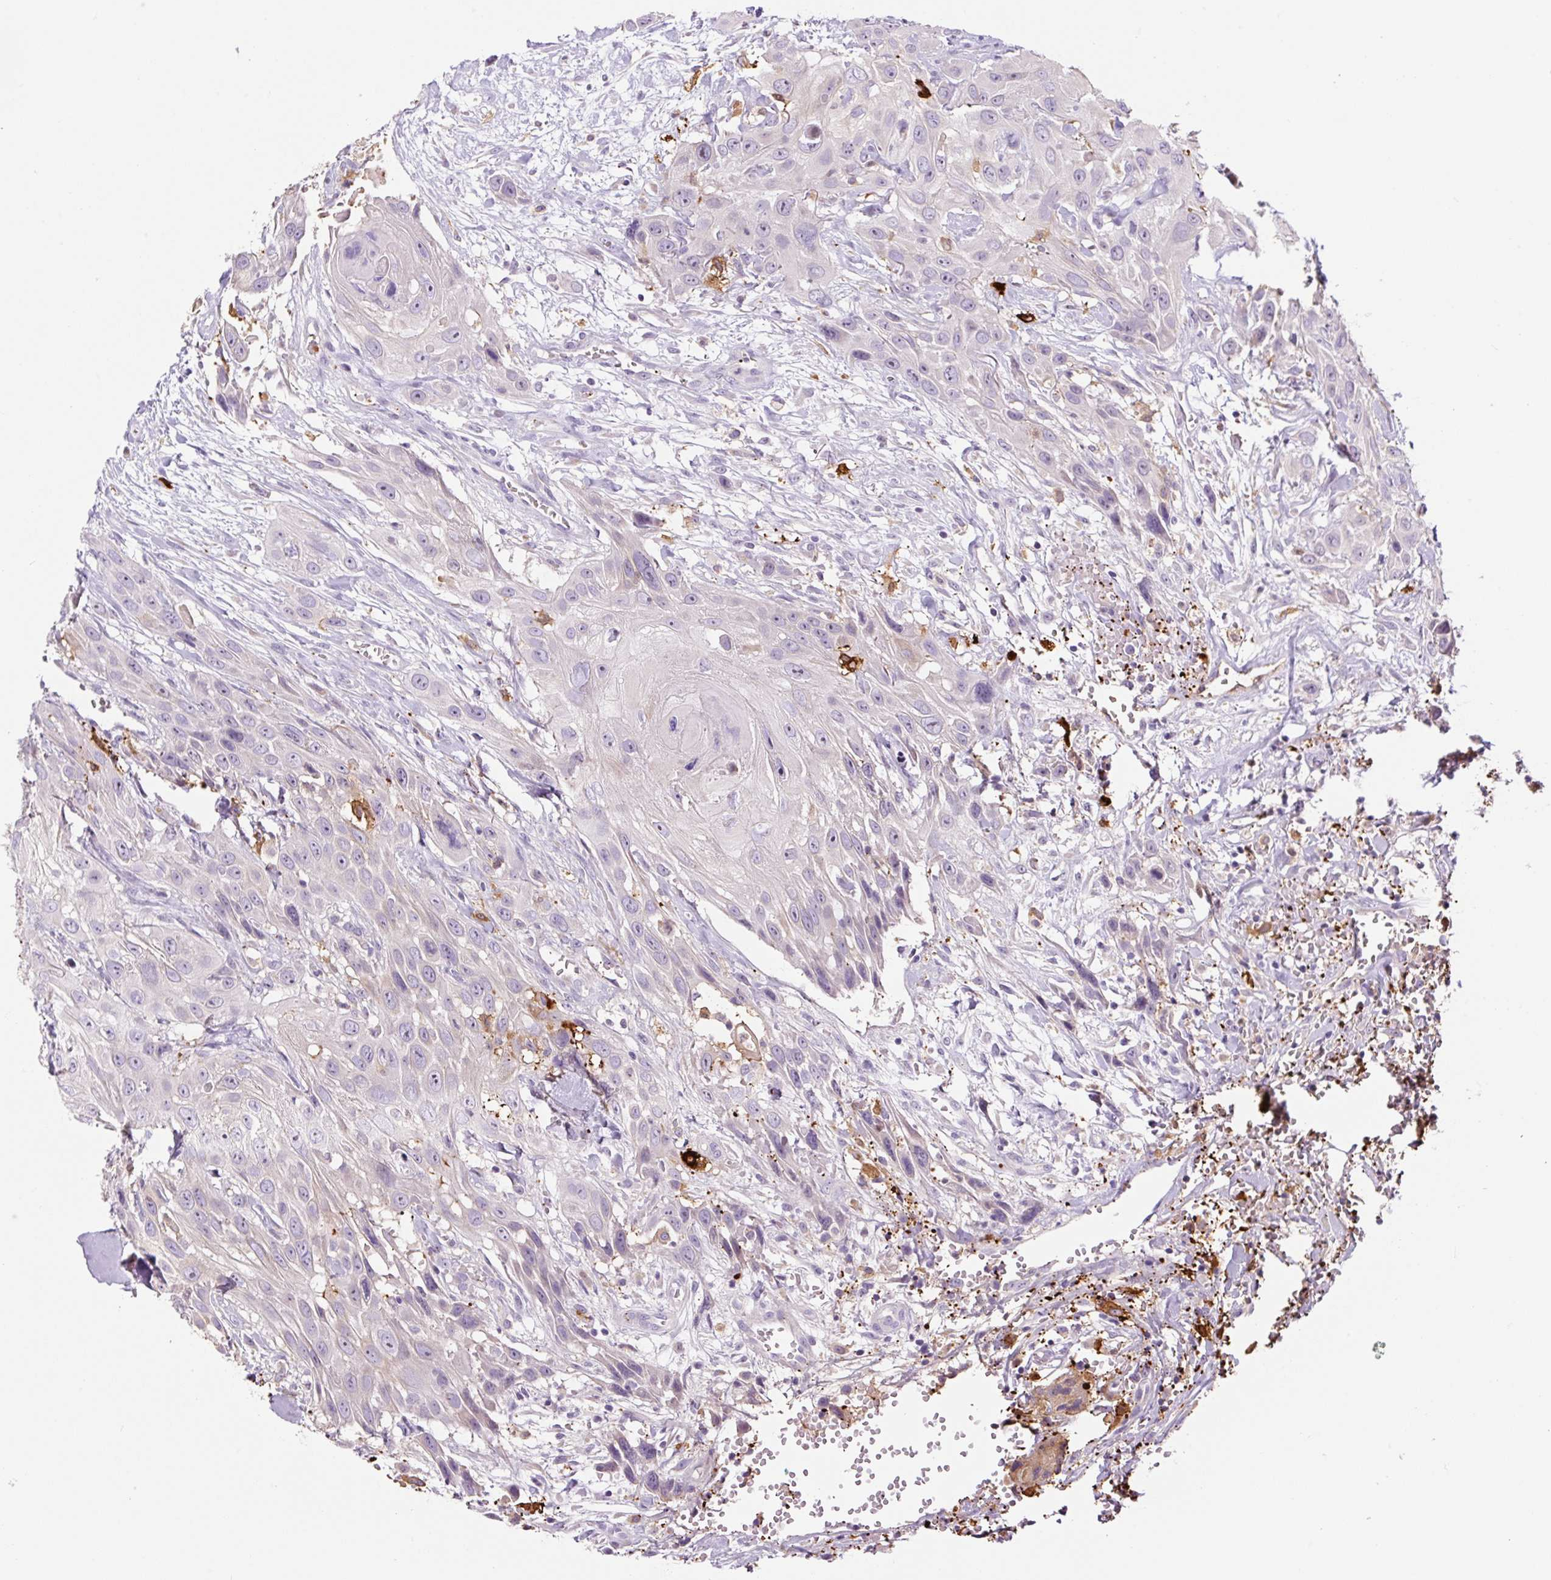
{"staining": {"intensity": "negative", "quantity": "none", "location": "none"}, "tissue": "head and neck cancer", "cell_type": "Tumor cells", "image_type": "cancer", "snomed": [{"axis": "morphology", "description": "Squamous cell carcinoma, NOS"}, {"axis": "topography", "description": "Head-Neck"}], "caption": "IHC histopathology image of neoplastic tissue: human head and neck cancer (squamous cell carcinoma) stained with DAB exhibits no significant protein expression in tumor cells.", "gene": "FUT10", "patient": {"sex": "male", "age": 81}}